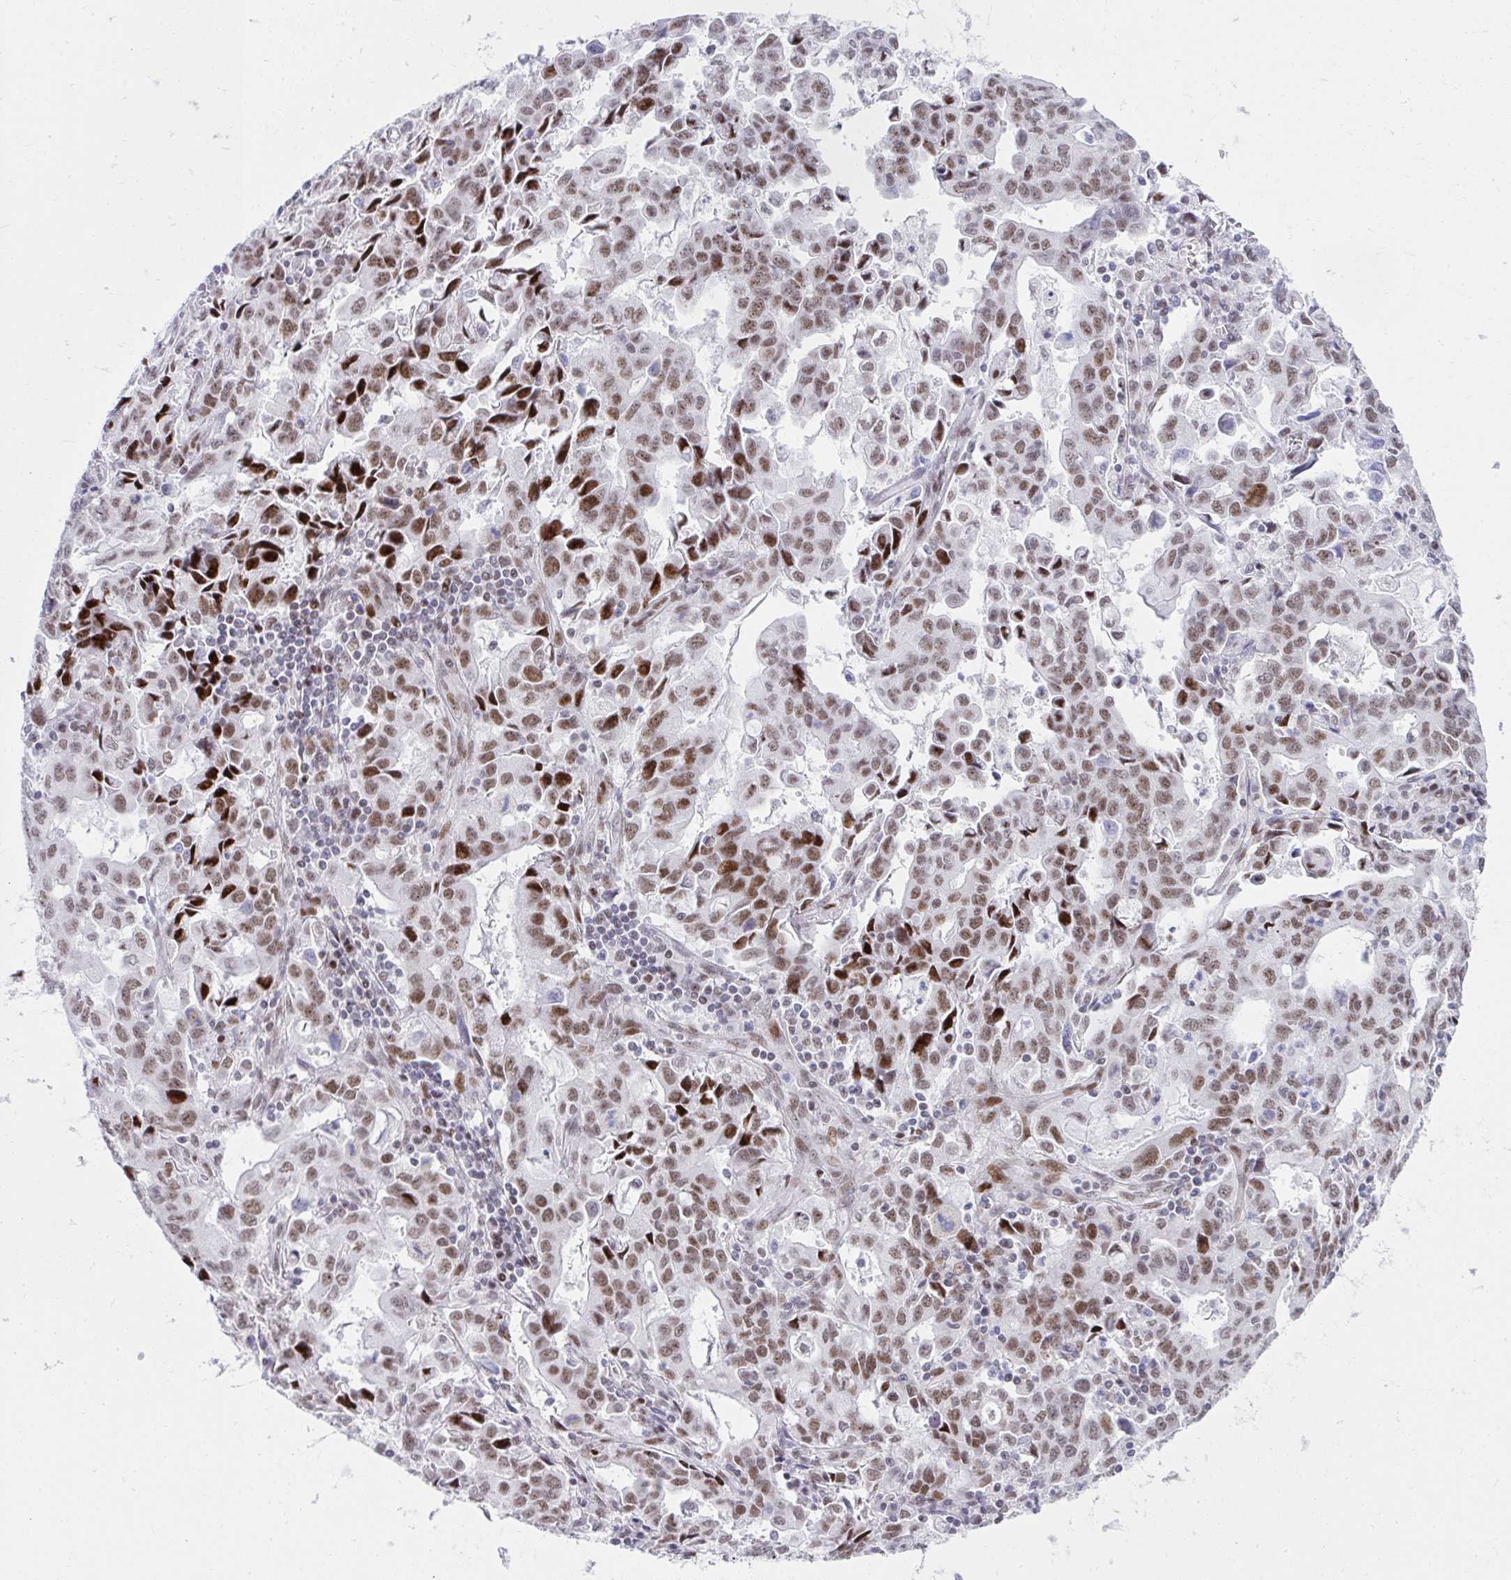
{"staining": {"intensity": "moderate", "quantity": ">75%", "location": "nuclear"}, "tissue": "stomach cancer", "cell_type": "Tumor cells", "image_type": "cancer", "snomed": [{"axis": "morphology", "description": "Adenocarcinoma, NOS"}, {"axis": "topography", "description": "Stomach, upper"}], "caption": "DAB immunohistochemical staining of human stomach cancer (adenocarcinoma) shows moderate nuclear protein expression in about >75% of tumor cells.", "gene": "GLDN", "patient": {"sex": "male", "age": 85}}